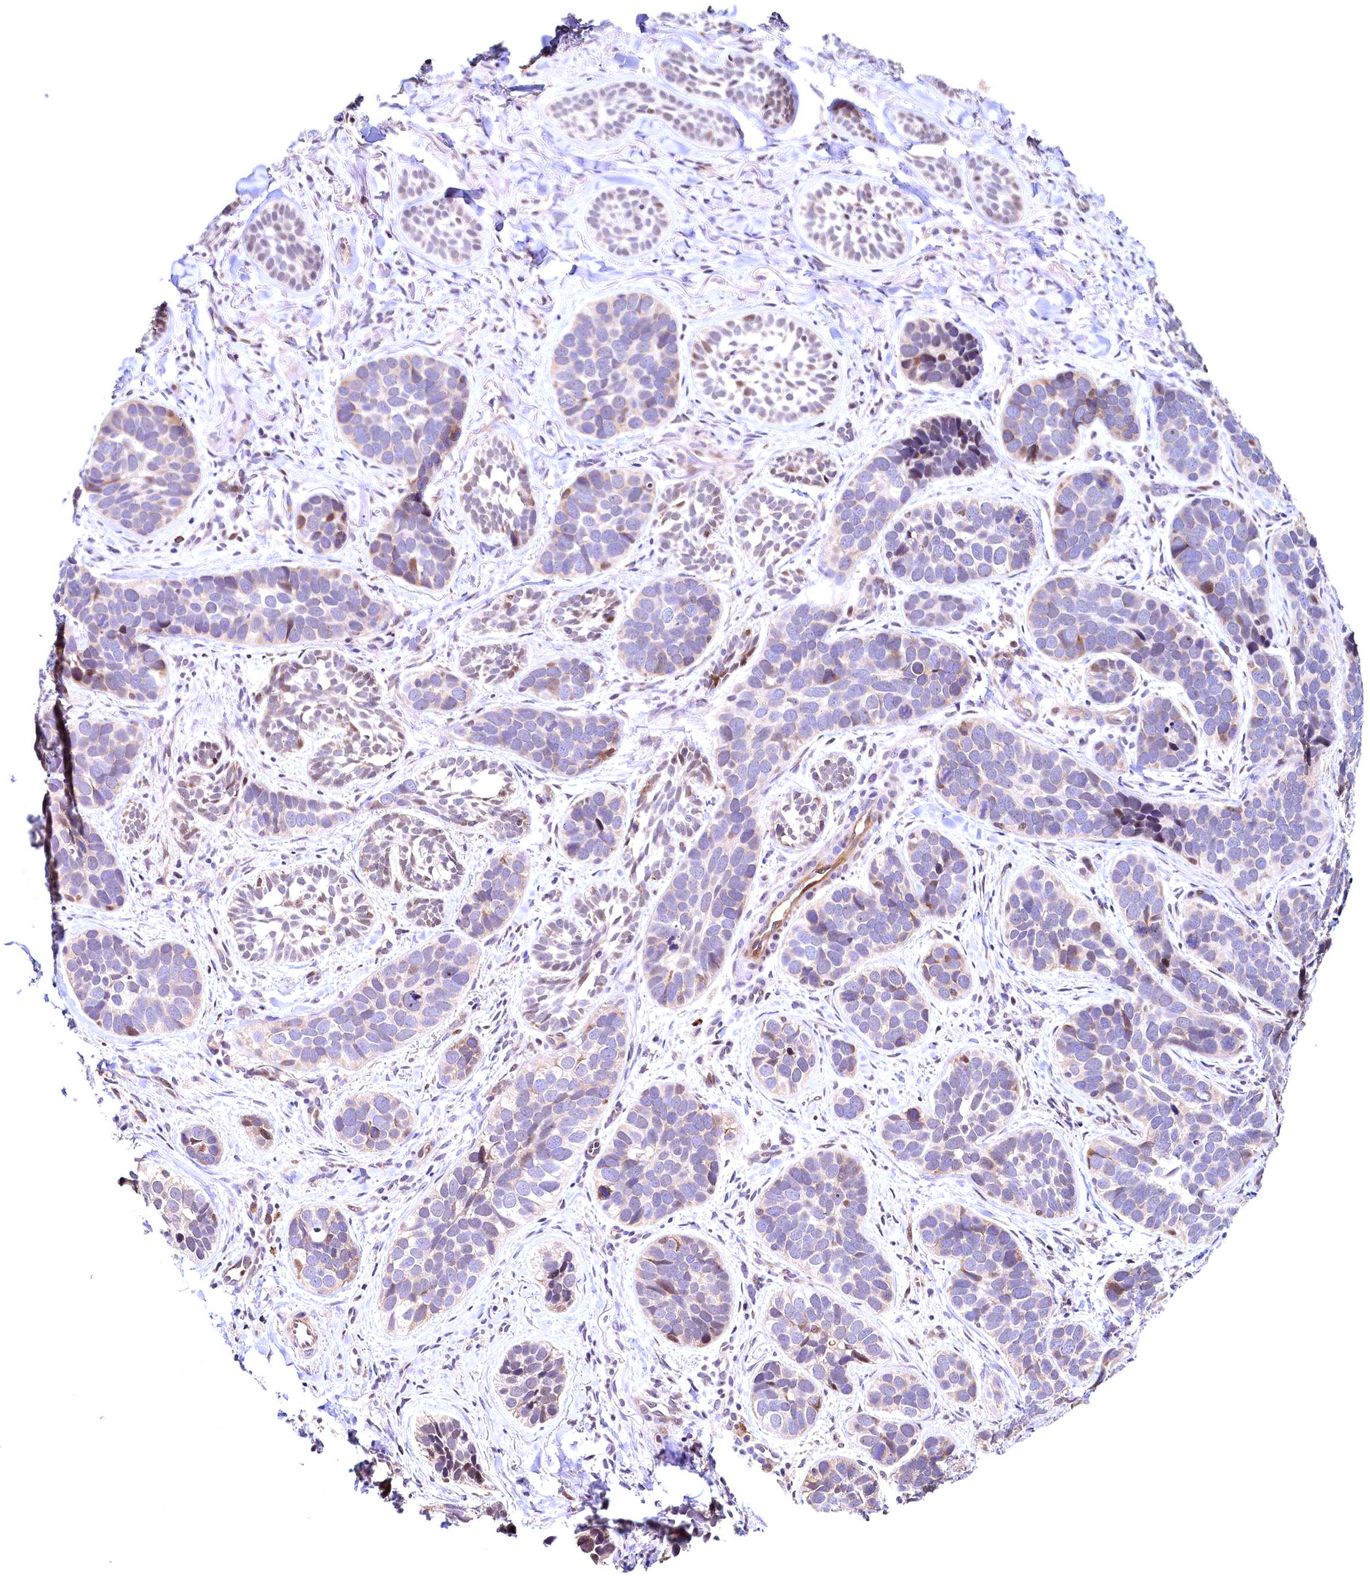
{"staining": {"intensity": "moderate", "quantity": "<25%", "location": "cytoplasmic/membranous"}, "tissue": "skin cancer", "cell_type": "Tumor cells", "image_type": "cancer", "snomed": [{"axis": "morphology", "description": "Basal cell carcinoma"}, {"axis": "topography", "description": "Skin"}], "caption": "Immunohistochemistry (IHC) photomicrograph of human basal cell carcinoma (skin) stained for a protein (brown), which exhibits low levels of moderate cytoplasmic/membranous expression in approximately <25% of tumor cells.", "gene": "RBFA", "patient": {"sex": "male", "age": 71}}